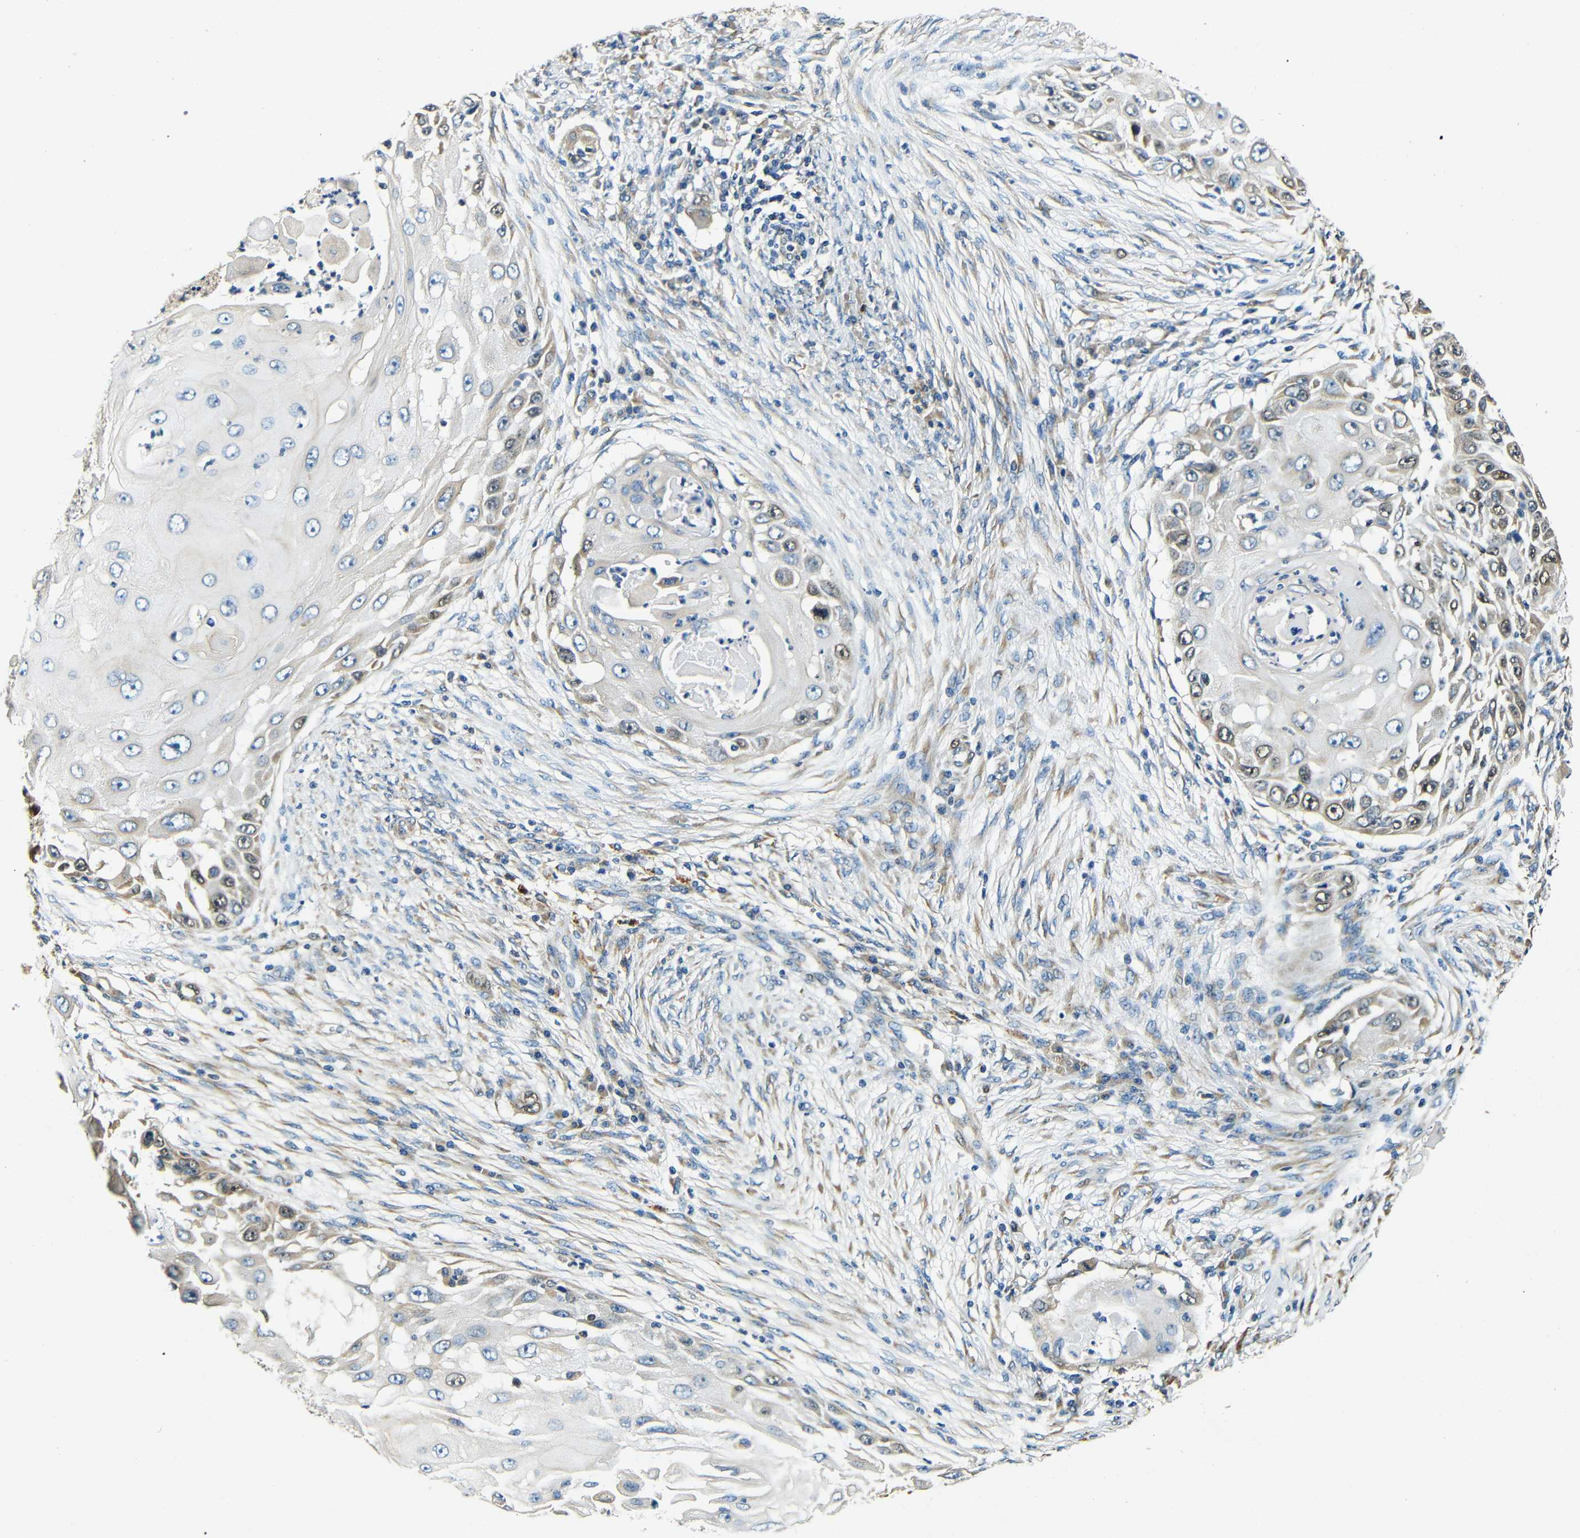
{"staining": {"intensity": "weak", "quantity": "25%-75%", "location": "cytoplasmic/membranous,nuclear"}, "tissue": "skin cancer", "cell_type": "Tumor cells", "image_type": "cancer", "snomed": [{"axis": "morphology", "description": "Squamous cell carcinoma, NOS"}, {"axis": "topography", "description": "Skin"}], "caption": "Protein staining of squamous cell carcinoma (skin) tissue displays weak cytoplasmic/membranous and nuclear positivity in about 25%-75% of tumor cells.", "gene": "VAPB", "patient": {"sex": "female", "age": 44}}